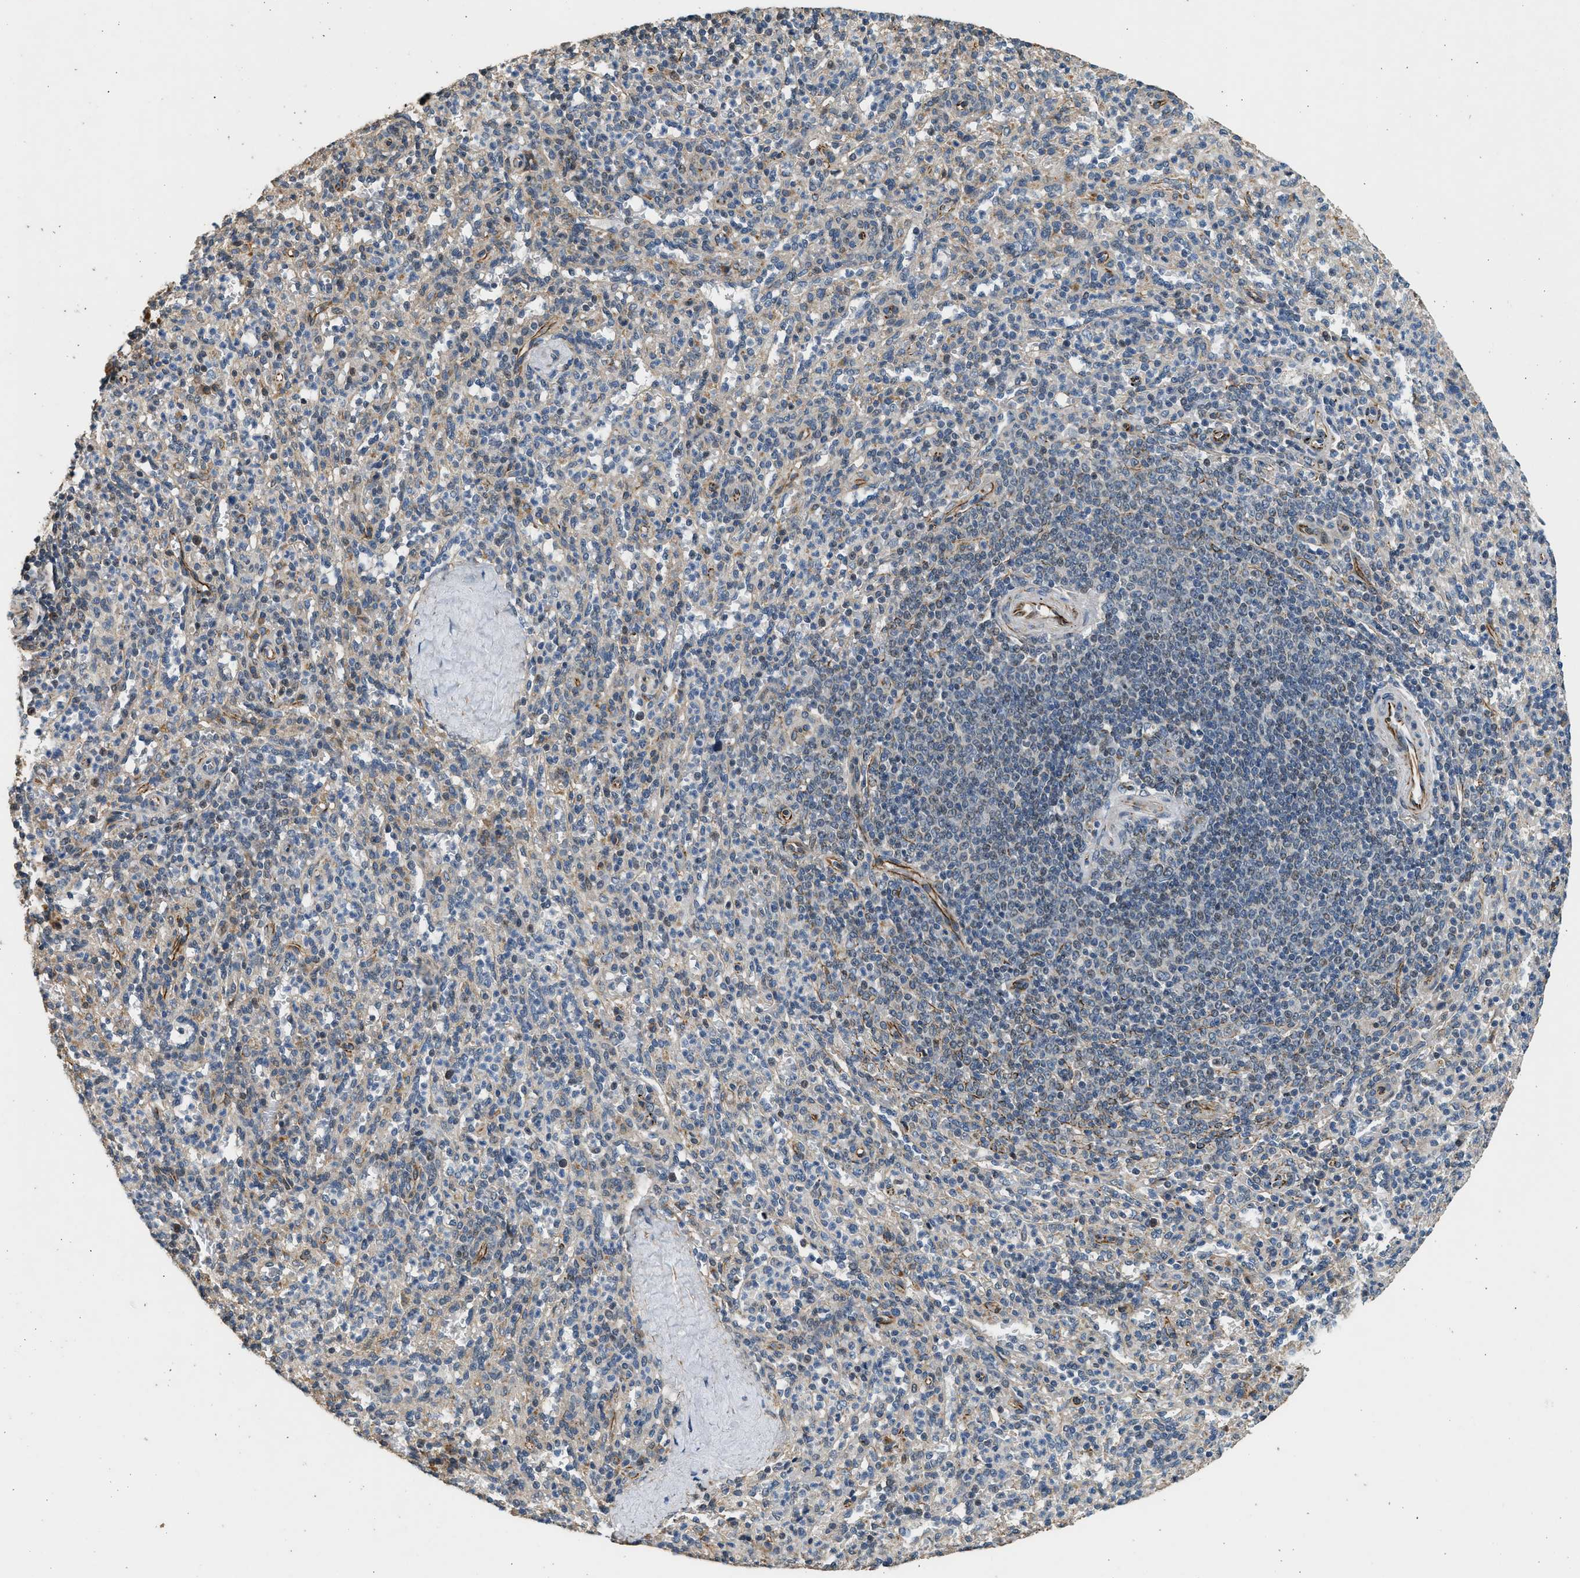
{"staining": {"intensity": "weak", "quantity": "<25%", "location": "cytoplasmic/membranous,nuclear"}, "tissue": "spleen", "cell_type": "Cells in red pulp", "image_type": "normal", "snomed": [{"axis": "morphology", "description": "Normal tissue, NOS"}, {"axis": "topography", "description": "Spleen"}], "caption": "An IHC histopathology image of normal spleen is shown. There is no staining in cells in red pulp of spleen.", "gene": "PCLO", "patient": {"sex": "male", "age": 36}}